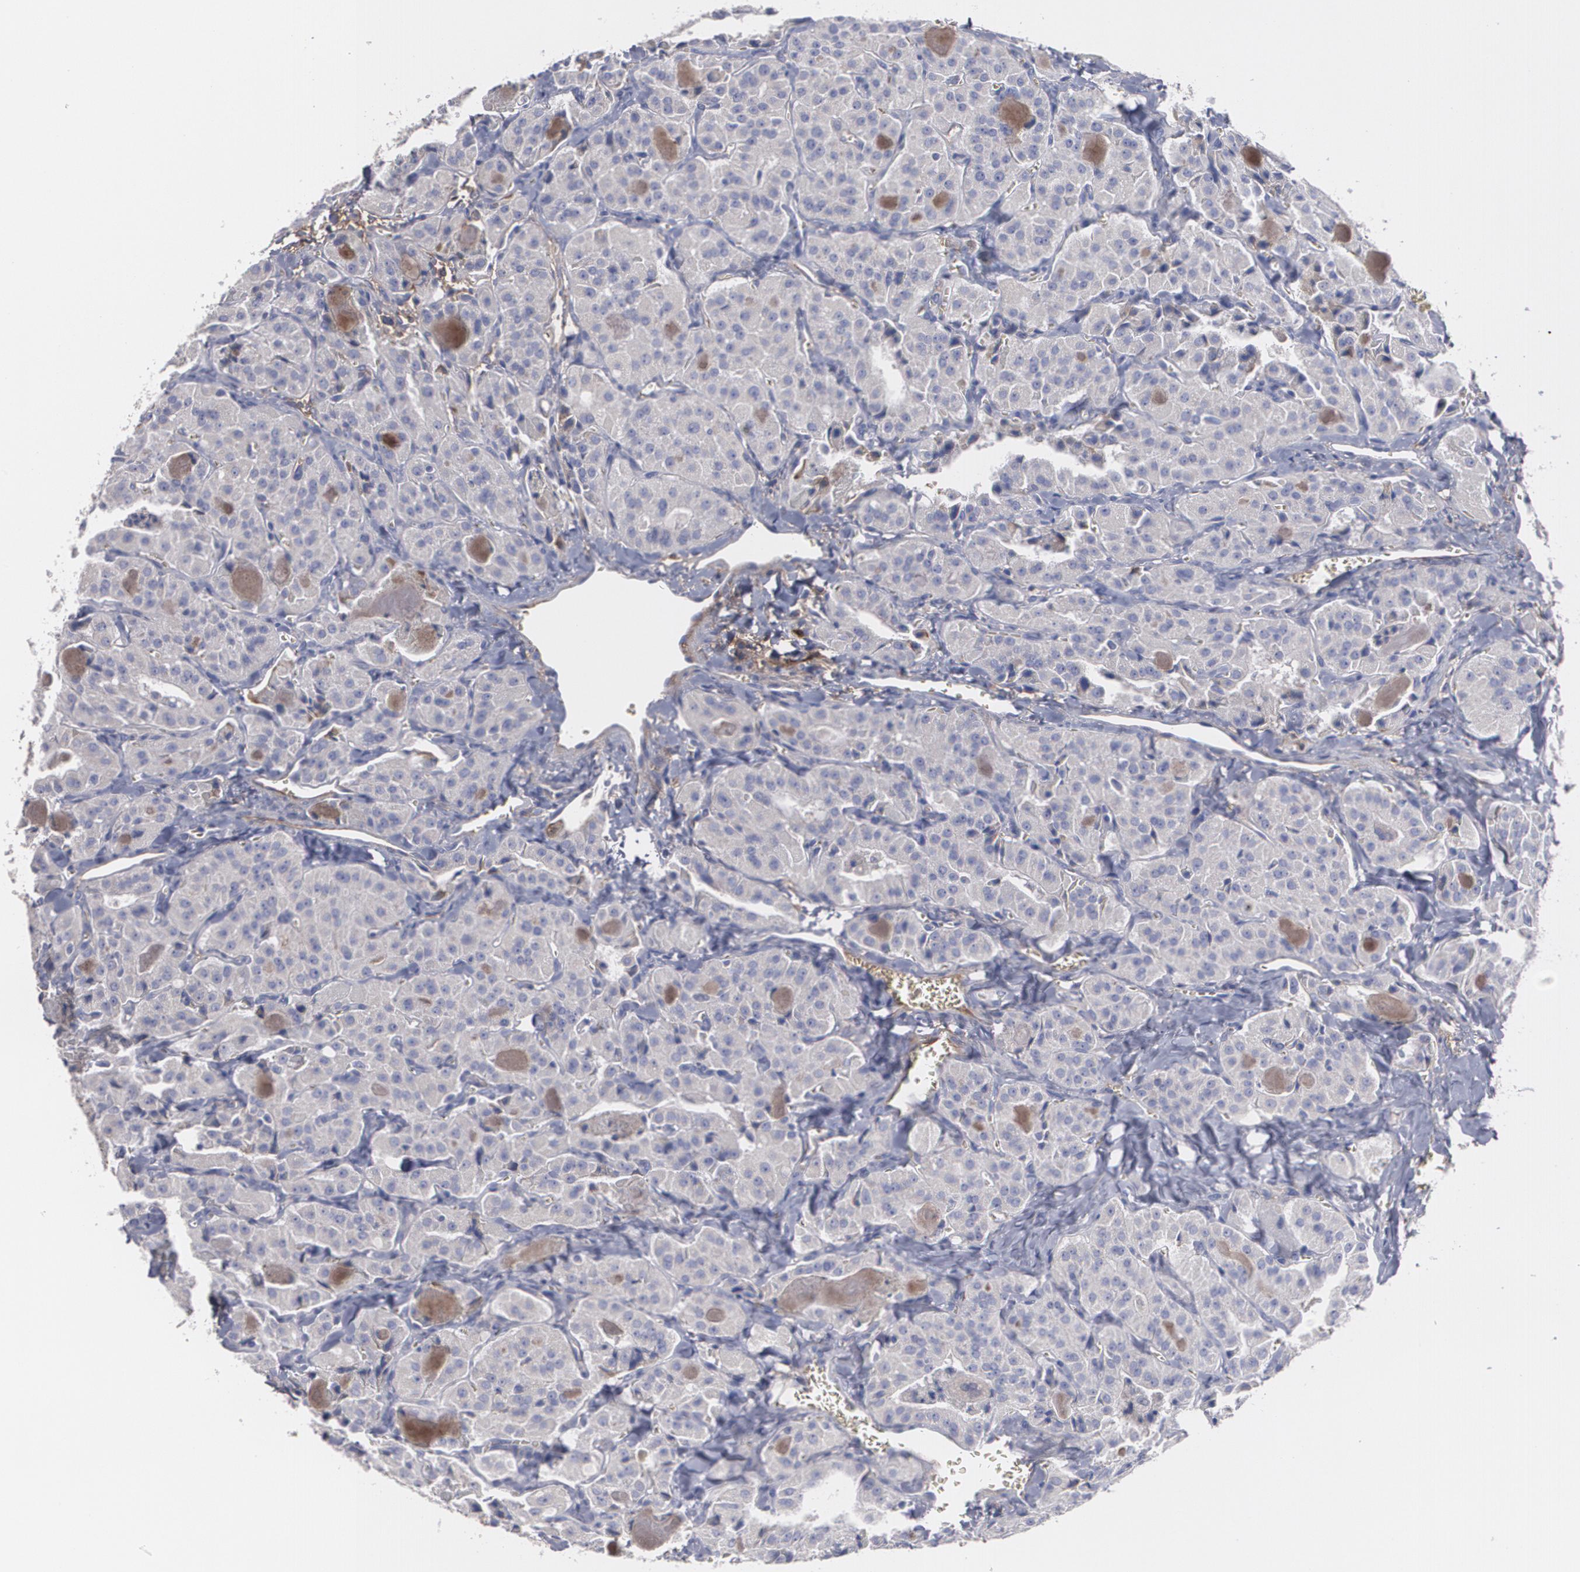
{"staining": {"intensity": "negative", "quantity": "none", "location": "none"}, "tissue": "thyroid cancer", "cell_type": "Tumor cells", "image_type": "cancer", "snomed": [{"axis": "morphology", "description": "Carcinoma, NOS"}, {"axis": "topography", "description": "Thyroid gland"}], "caption": "Tumor cells show no significant protein expression in thyroid carcinoma. (Immunohistochemistry (ihc), brightfield microscopy, high magnification).", "gene": "FBLN1", "patient": {"sex": "male", "age": 76}}